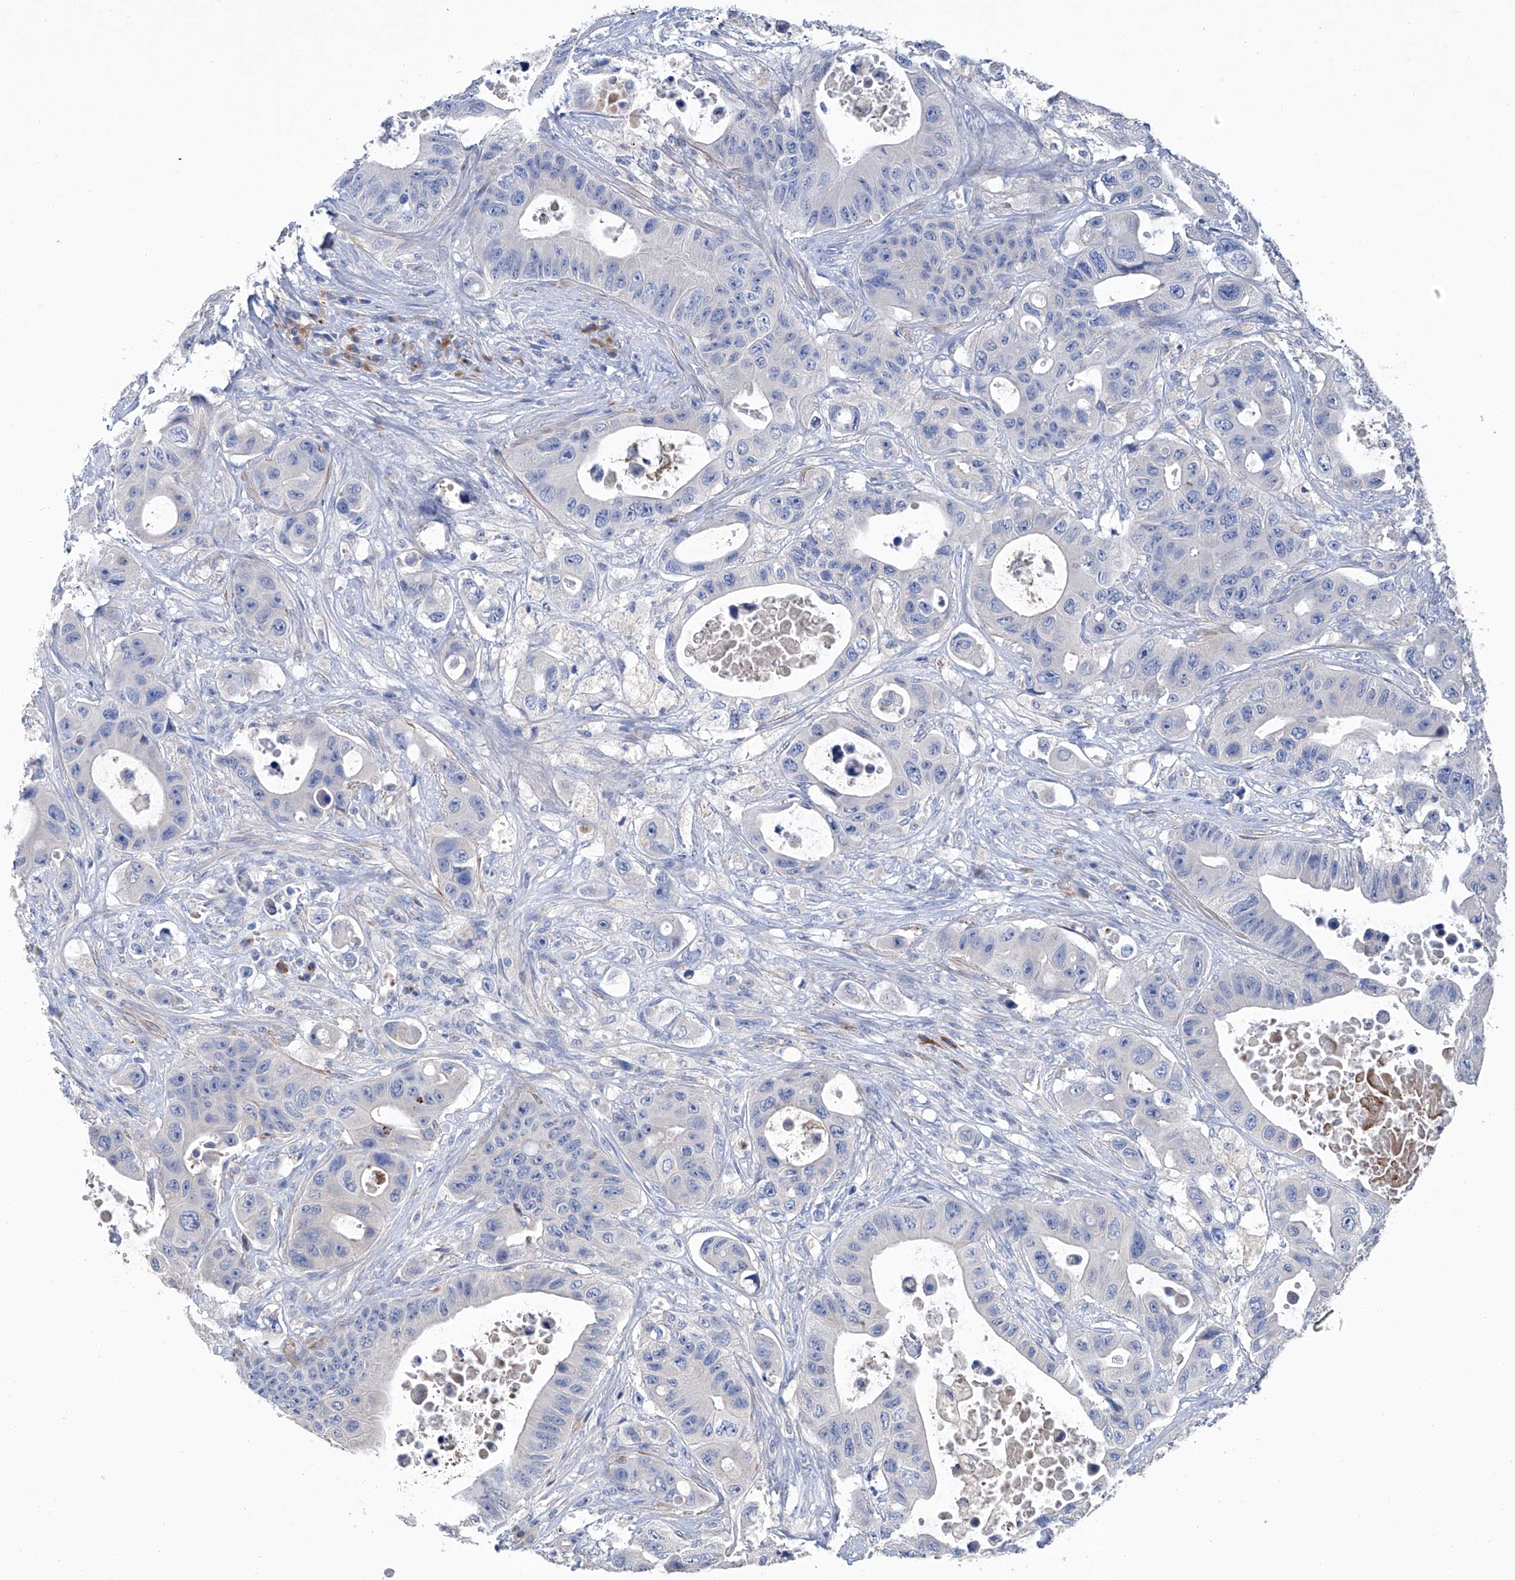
{"staining": {"intensity": "negative", "quantity": "none", "location": "none"}, "tissue": "colorectal cancer", "cell_type": "Tumor cells", "image_type": "cancer", "snomed": [{"axis": "morphology", "description": "Adenocarcinoma, NOS"}, {"axis": "topography", "description": "Colon"}], "caption": "Adenocarcinoma (colorectal) was stained to show a protein in brown. There is no significant positivity in tumor cells.", "gene": "GPT", "patient": {"sex": "female", "age": 46}}